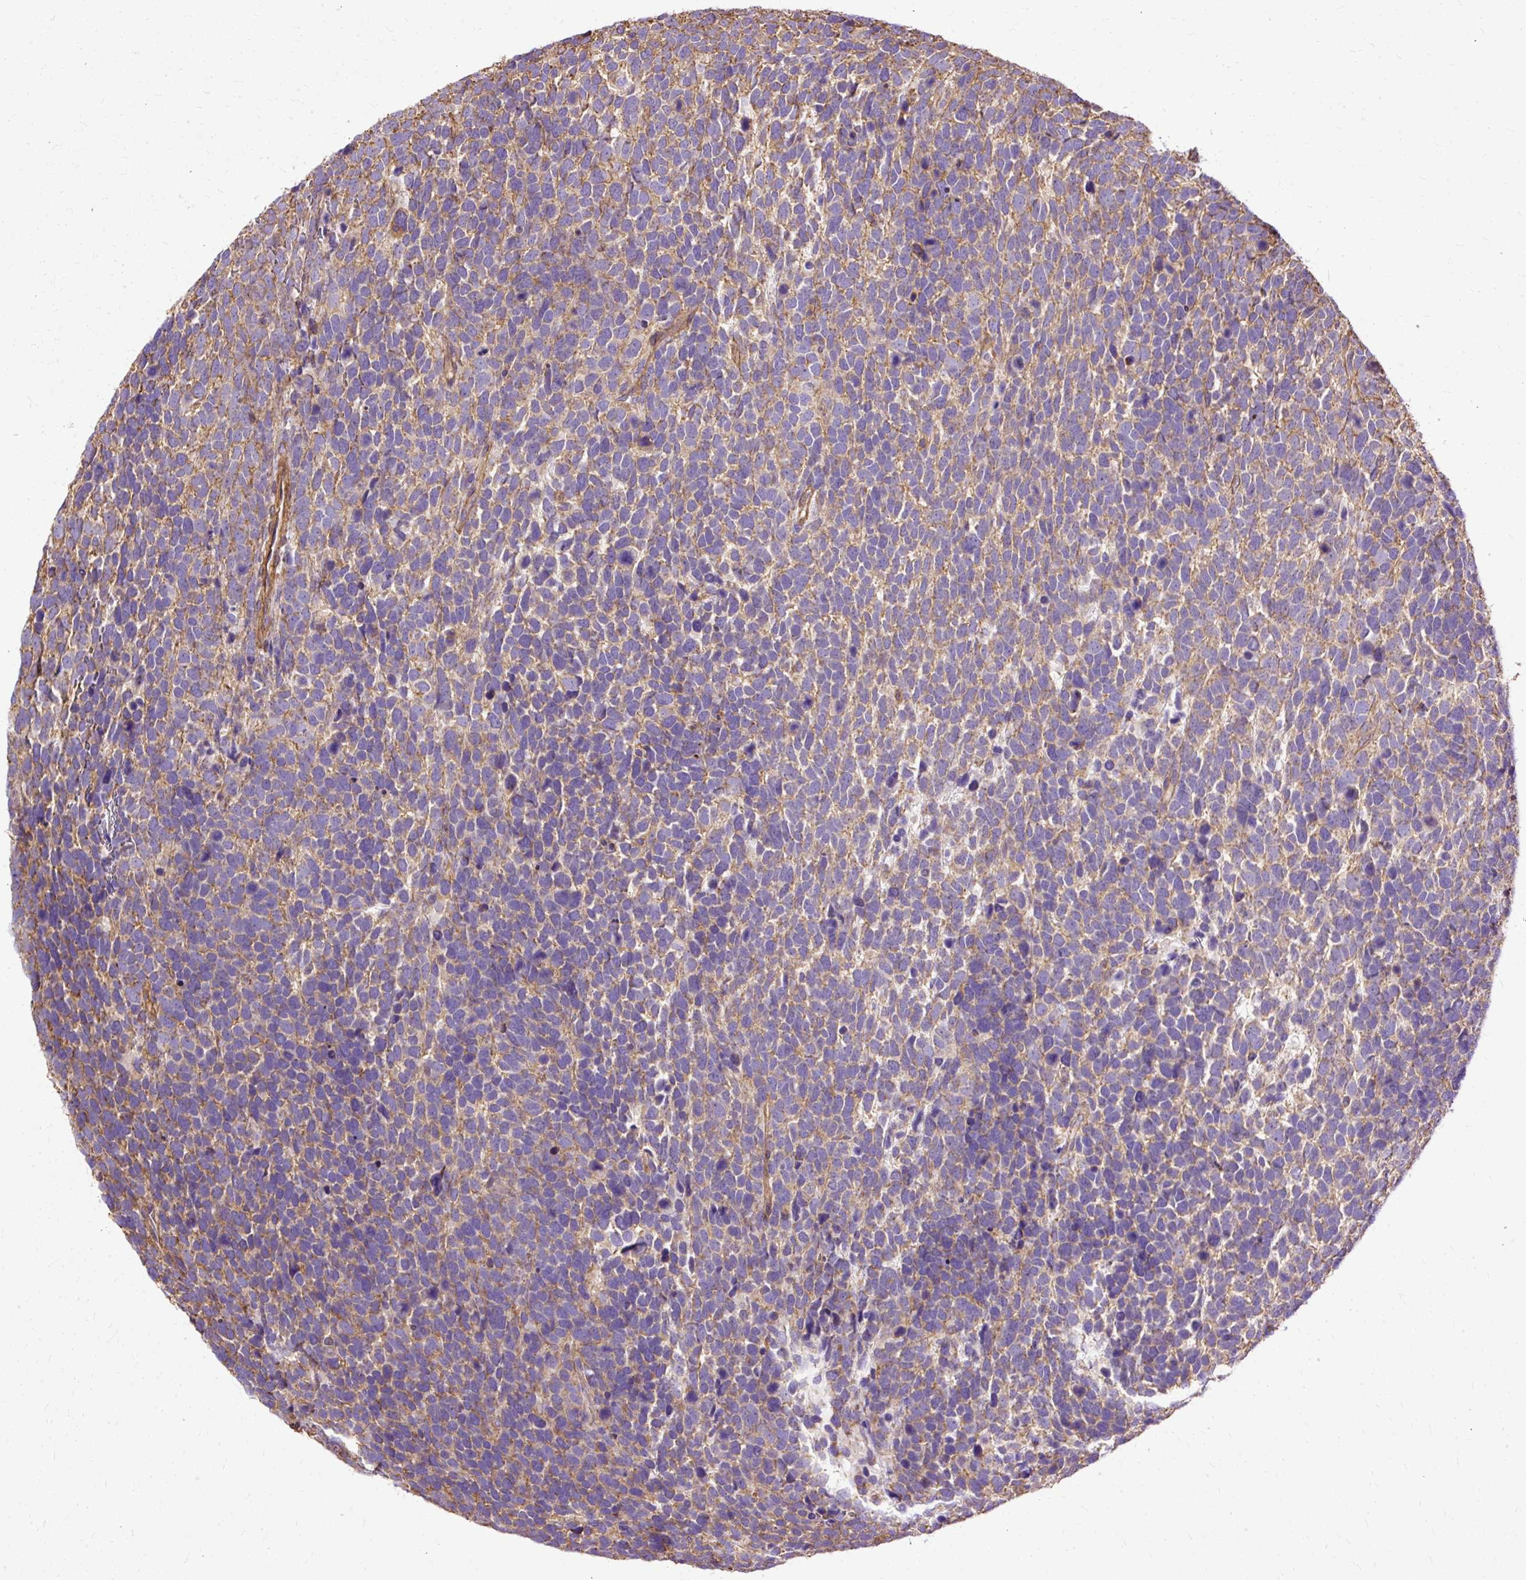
{"staining": {"intensity": "moderate", "quantity": "25%-75%", "location": "cytoplasmic/membranous"}, "tissue": "urothelial cancer", "cell_type": "Tumor cells", "image_type": "cancer", "snomed": [{"axis": "morphology", "description": "Urothelial carcinoma, High grade"}, {"axis": "topography", "description": "Urinary bladder"}], "caption": "High-power microscopy captured an immunohistochemistry (IHC) micrograph of urothelial cancer, revealing moderate cytoplasmic/membranous staining in approximately 25%-75% of tumor cells. (brown staining indicates protein expression, while blue staining denotes nuclei).", "gene": "KLHL11", "patient": {"sex": "female", "age": 82}}